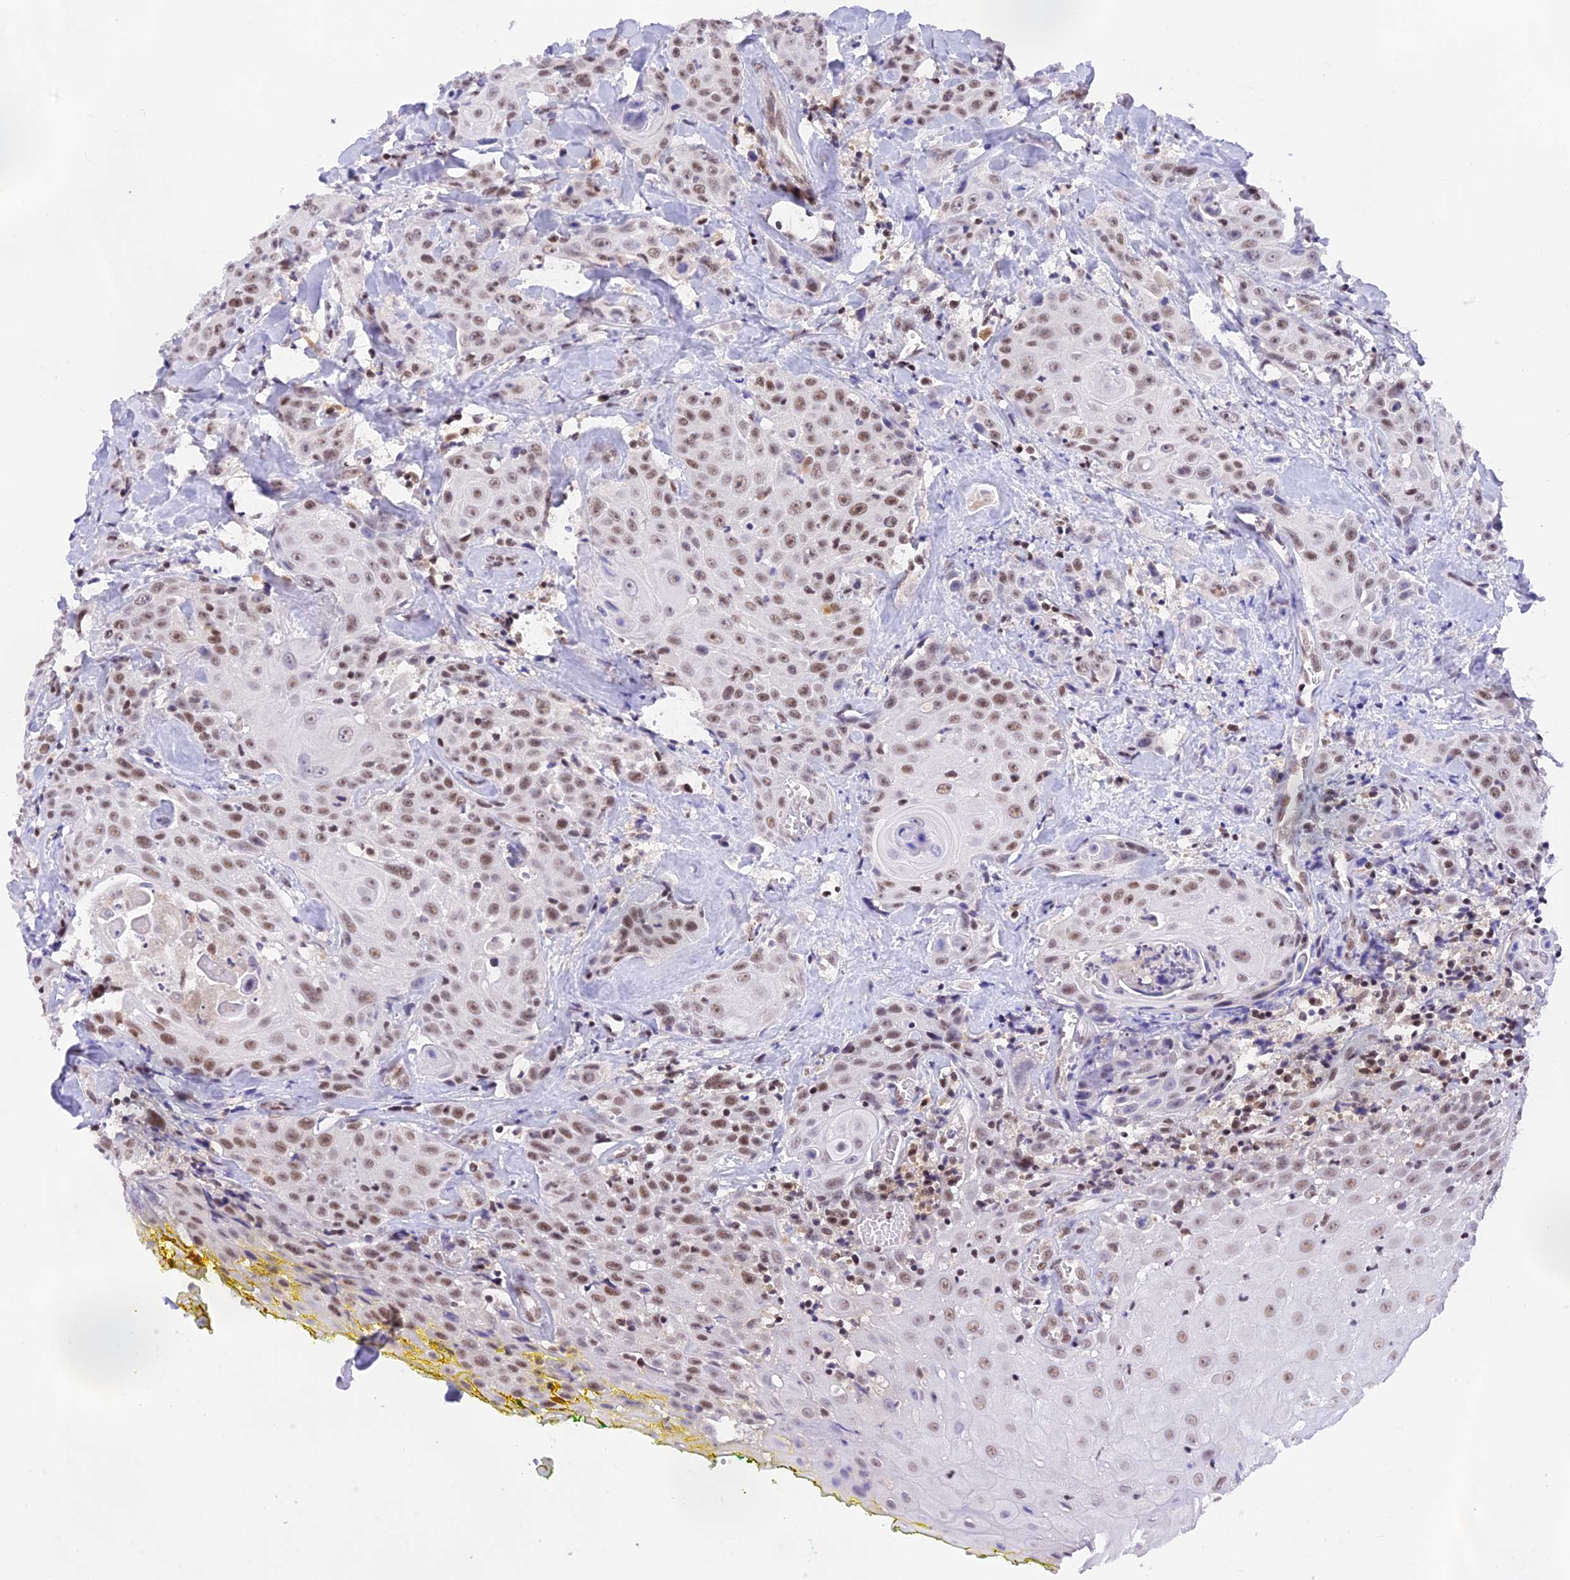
{"staining": {"intensity": "moderate", "quantity": ">75%", "location": "nuclear"}, "tissue": "head and neck cancer", "cell_type": "Tumor cells", "image_type": "cancer", "snomed": [{"axis": "morphology", "description": "Squamous cell carcinoma, NOS"}, {"axis": "topography", "description": "Oral tissue"}, {"axis": "topography", "description": "Head-Neck"}], "caption": "Moderate nuclear staining for a protein is seen in approximately >75% of tumor cells of squamous cell carcinoma (head and neck) using immunohistochemistry.", "gene": "THAP11", "patient": {"sex": "female", "age": 82}}